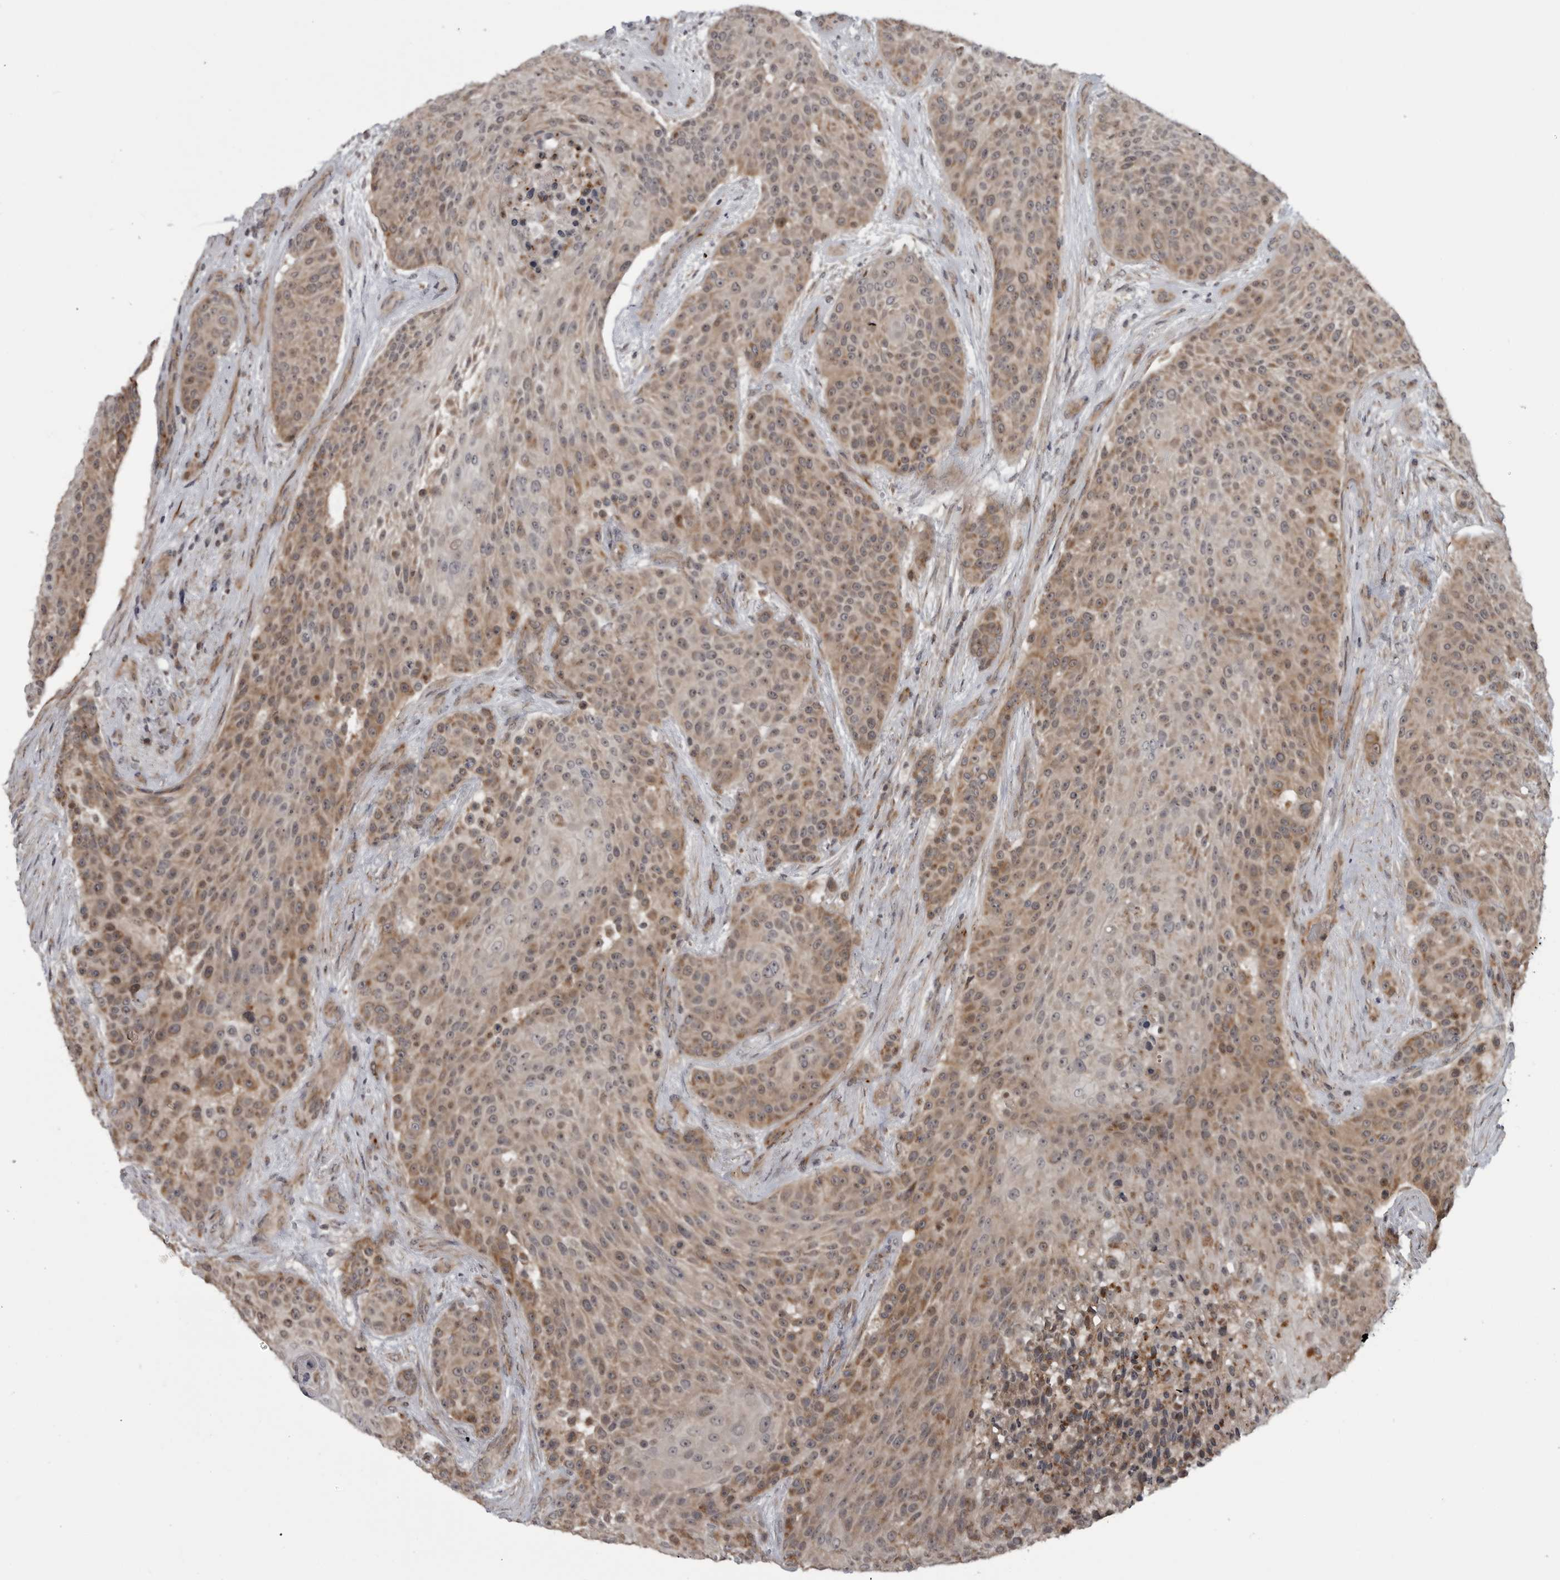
{"staining": {"intensity": "moderate", "quantity": ">75%", "location": "cytoplasmic/membranous,nuclear"}, "tissue": "urothelial cancer", "cell_type": "Tumor cells", "image_type": "cancer", "snomed": [{"axis": "morphology", "description": "Urothelial carcinoma, High grade"}, {"axis": "topography", "description": "Urinary bladder"}], "caption": "Immunohistochemistry (IHC) photomicrograph of neoplastic tissue: human high-grade urothelial carcinoma stained using immunohistochemistry demonstrates medium levels of moderate protein expression localized specifically in the cytoplasmic/membranous and nuclear of tumor cells, appearing as a cytoplasmic/membranous and nuclear brown color.", "gene": "FAAP100", "patient": {"sex": "female", "age": 63}}